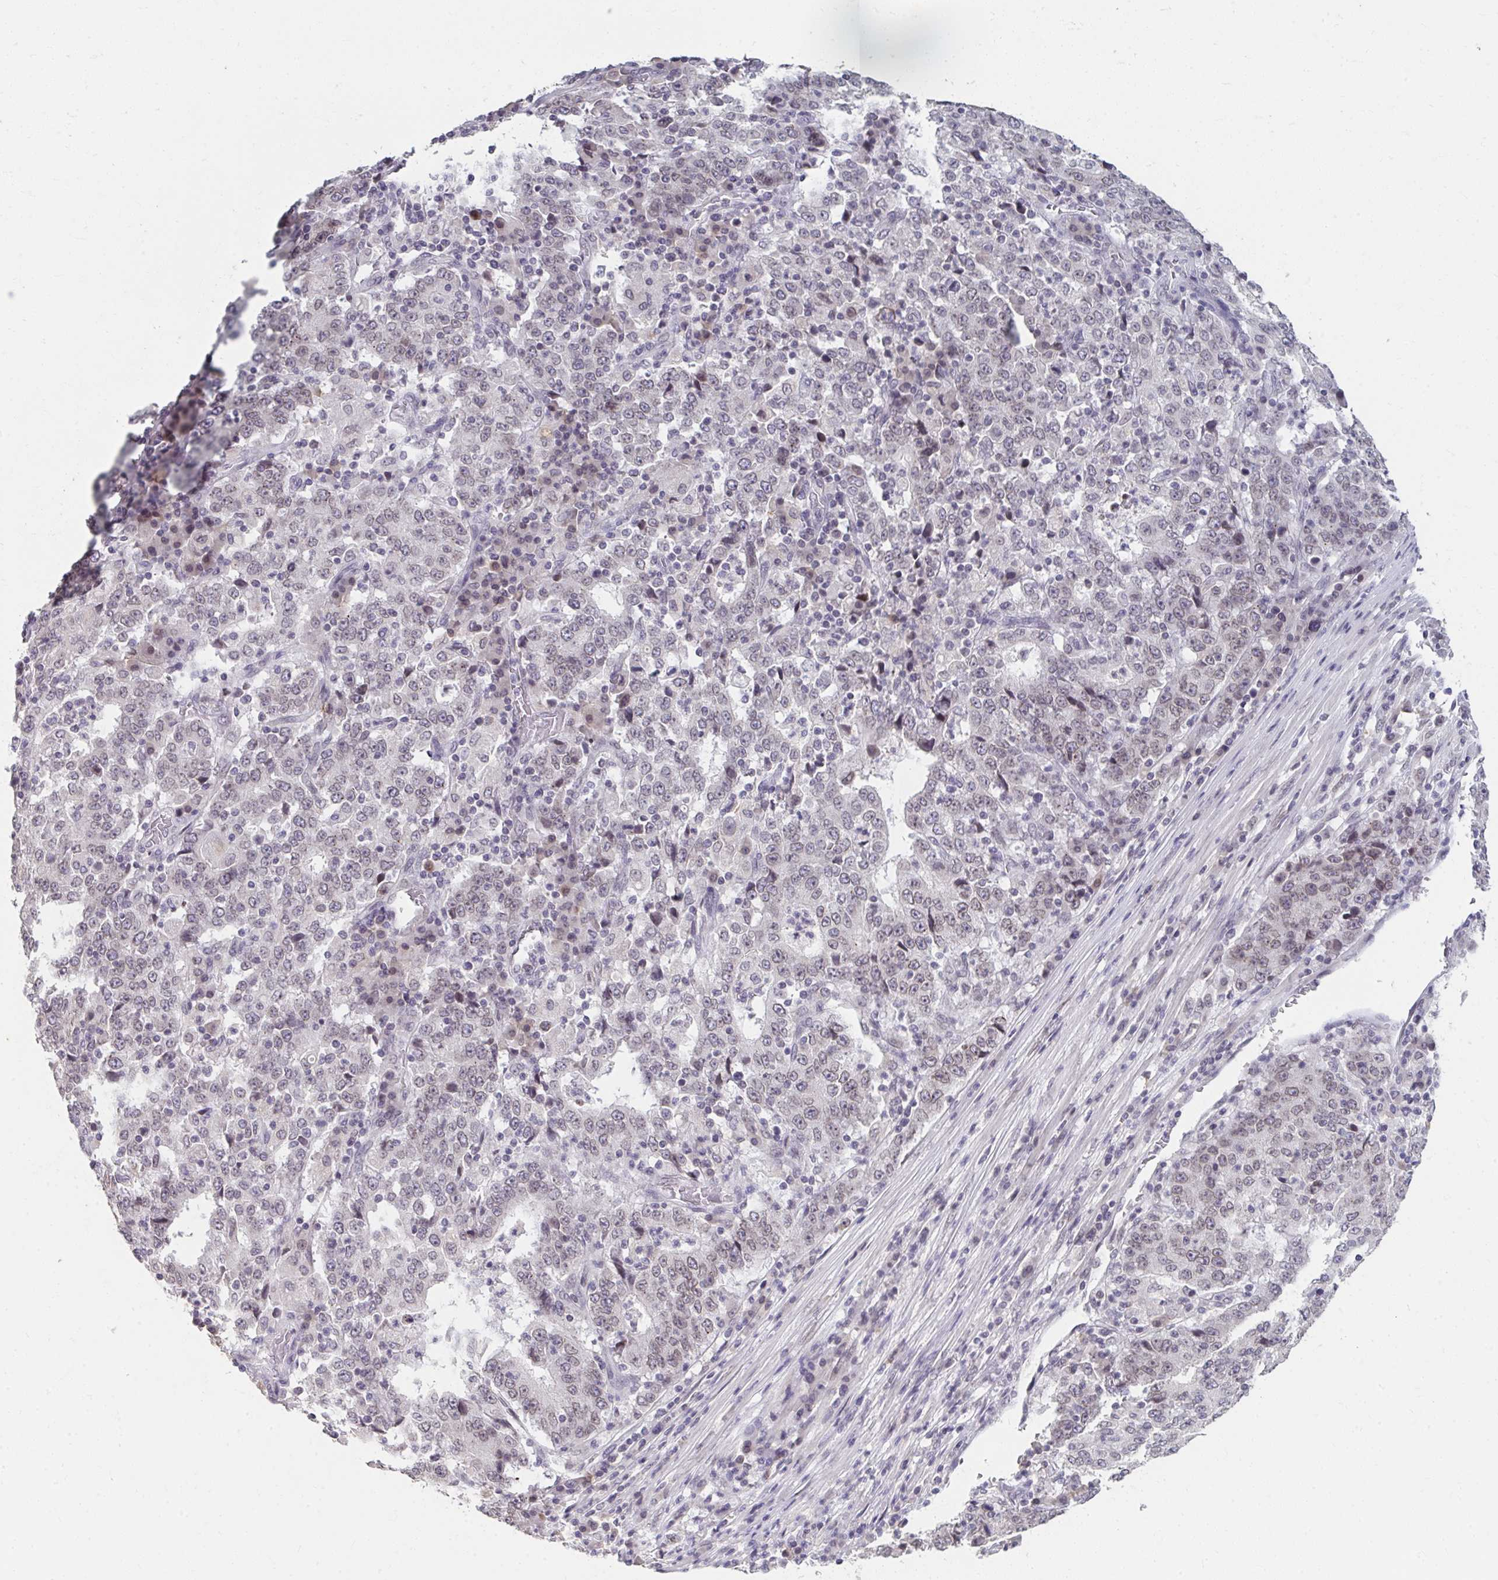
{"staining": {"intensity": "weak", "quantity": "<25%", "location": "nuclear"}, "tissue": "stomach cancer", "cell_type": "Tumor cells", "image_type": "cancer", "snomed": [{"axis": "morphology", "description": "Adenocarcinoma, NOS"}, {"axis": "topography", "description": "Stomach"}], "caption": "Immunohistochemistry (IHC) histopathology image of stomach cancer stained for a protein (brown), which demonstrates no positivity in tumor cells.", "gene": "NUP133", "patient": {"sex": "male", "age": 59}}